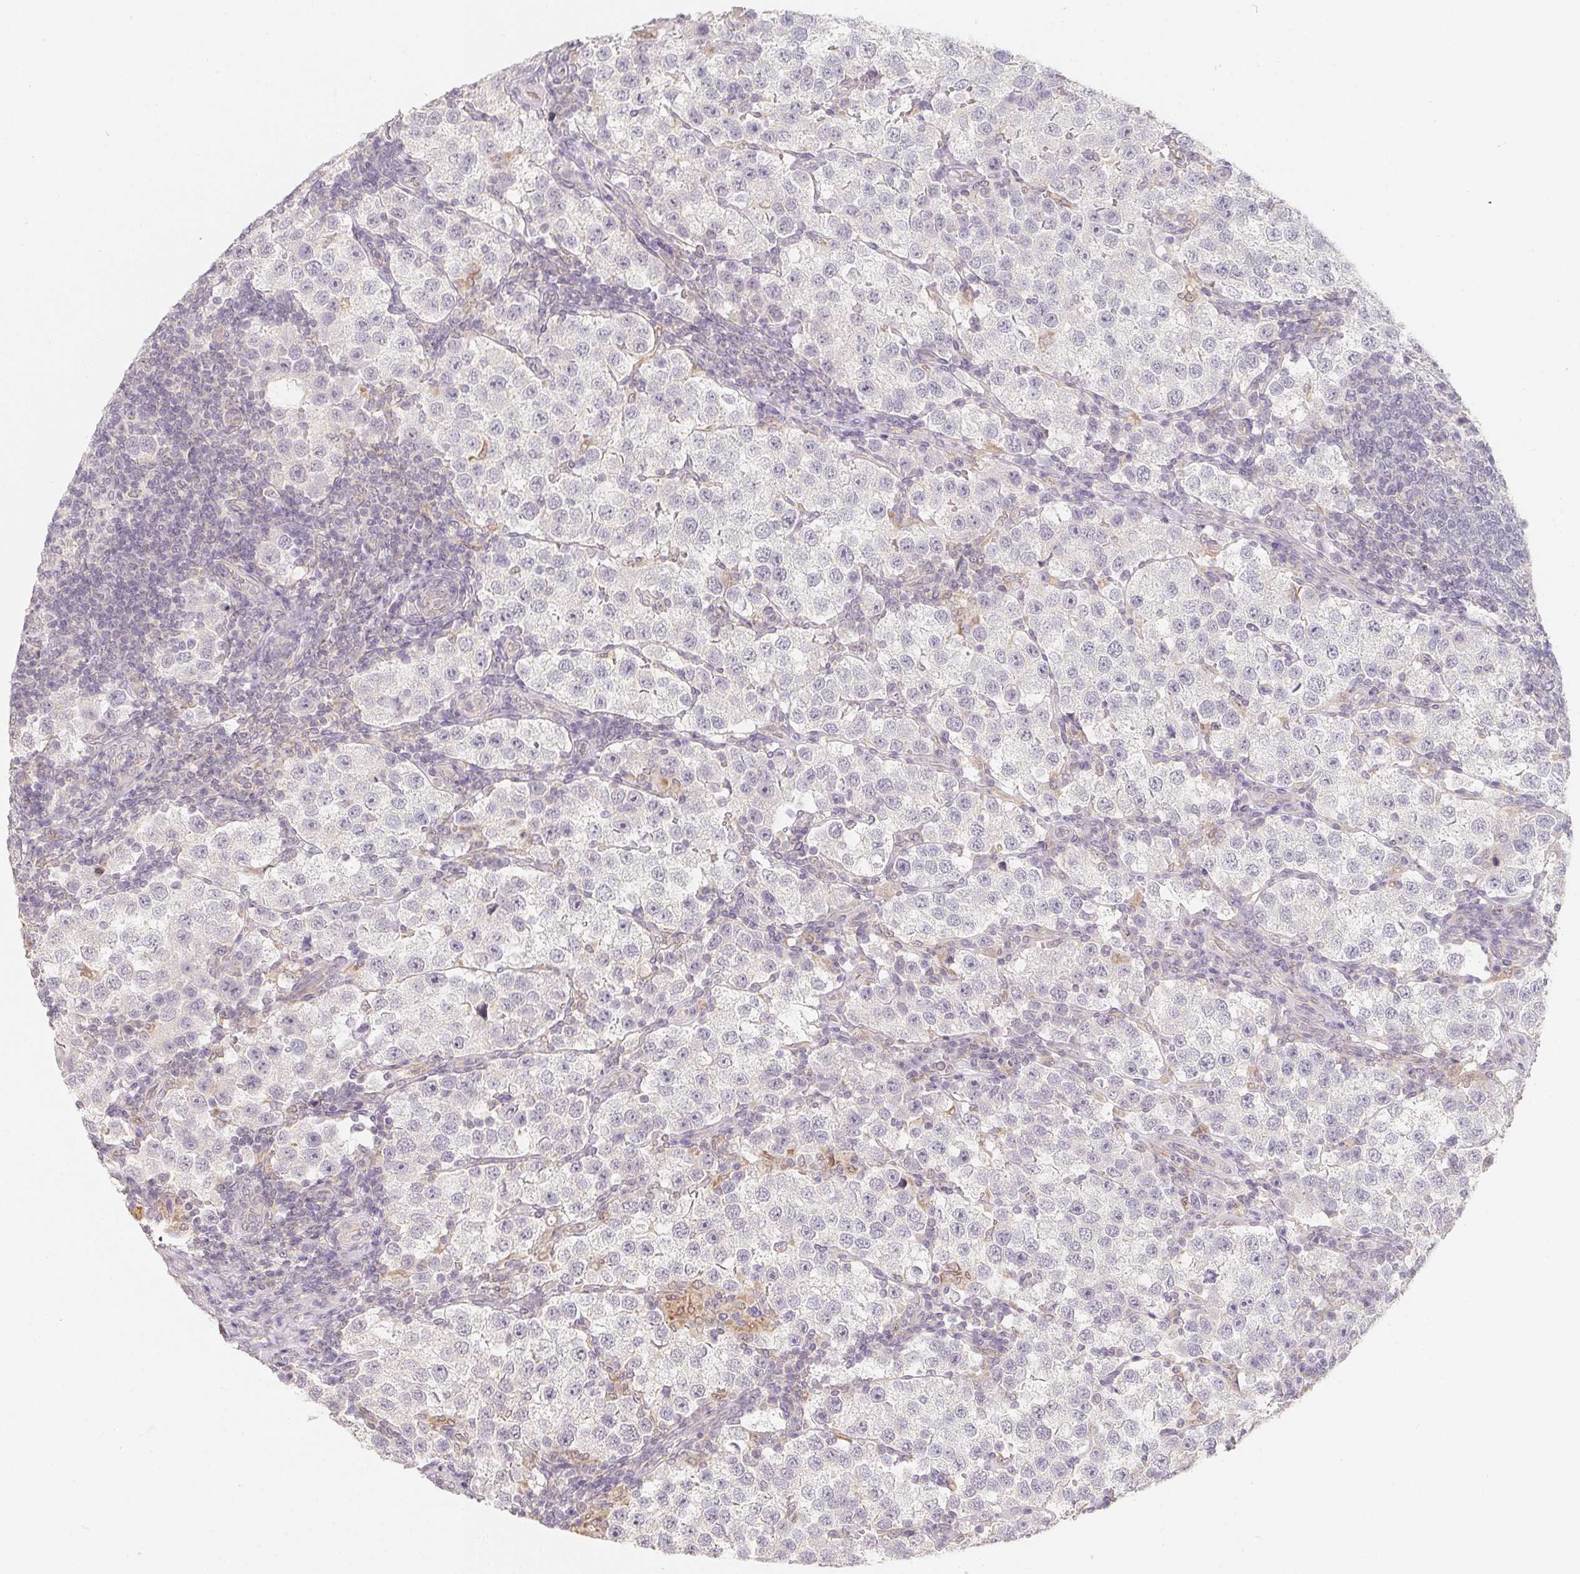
{"staining": {"intensity": "negative", "quantity": "none", "location": "none"}, "tissue": "testis cancer", "cell_type": "Tumor cells", "image_type": "cancer", "snomed": [{"axis": "morphology", "description": "Seminoma, NOS"}, {"axis": "topography", "description": "Testis"}], "caption": "Tumor cells are negative for protein expression in human testis seminoma.", "gene": "SOAT1", "patient": {"sex": "male", "age": 37}}